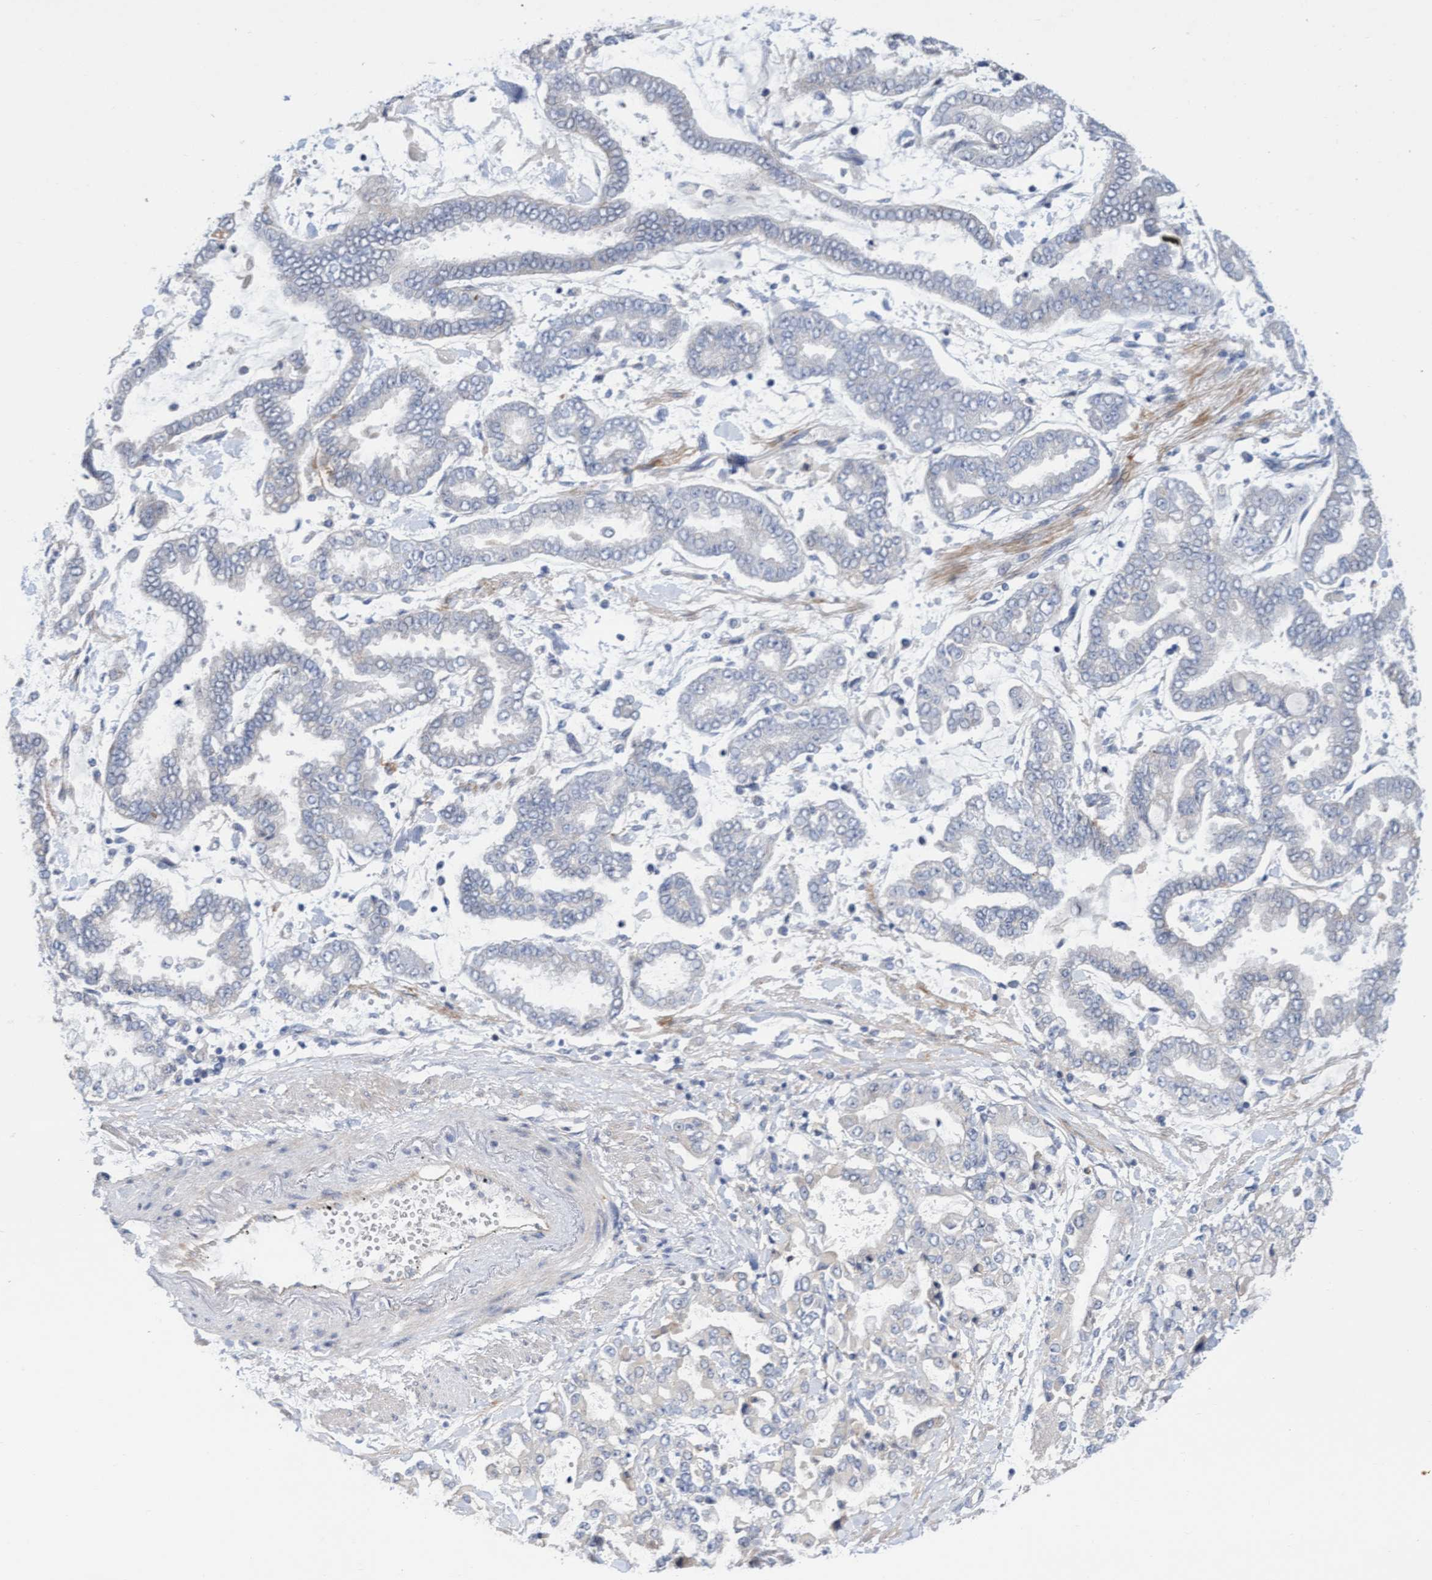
{"staining": {"intensity": "negative", "quantity": "none", "location": "none"}, "tissue": "stomach cancer", "cell_type": "Tumor cells", "image_type": "cancer", "snomed": [{"axis": "morphology", "description": "Normal tissue, NOS"}, {"axis": "morphology", "description": "Adenocarcinoma, NOS"}, {"axis": "topography", "description": "Stomach, upper"}, {"axis": "topography", "description": "Stomach"}], "caption": "Tumor cells show no significant expression in adenocarcinoma (stomach).", "gene": "ABCF2", "patient": {"sex": "male", "age": 76}}